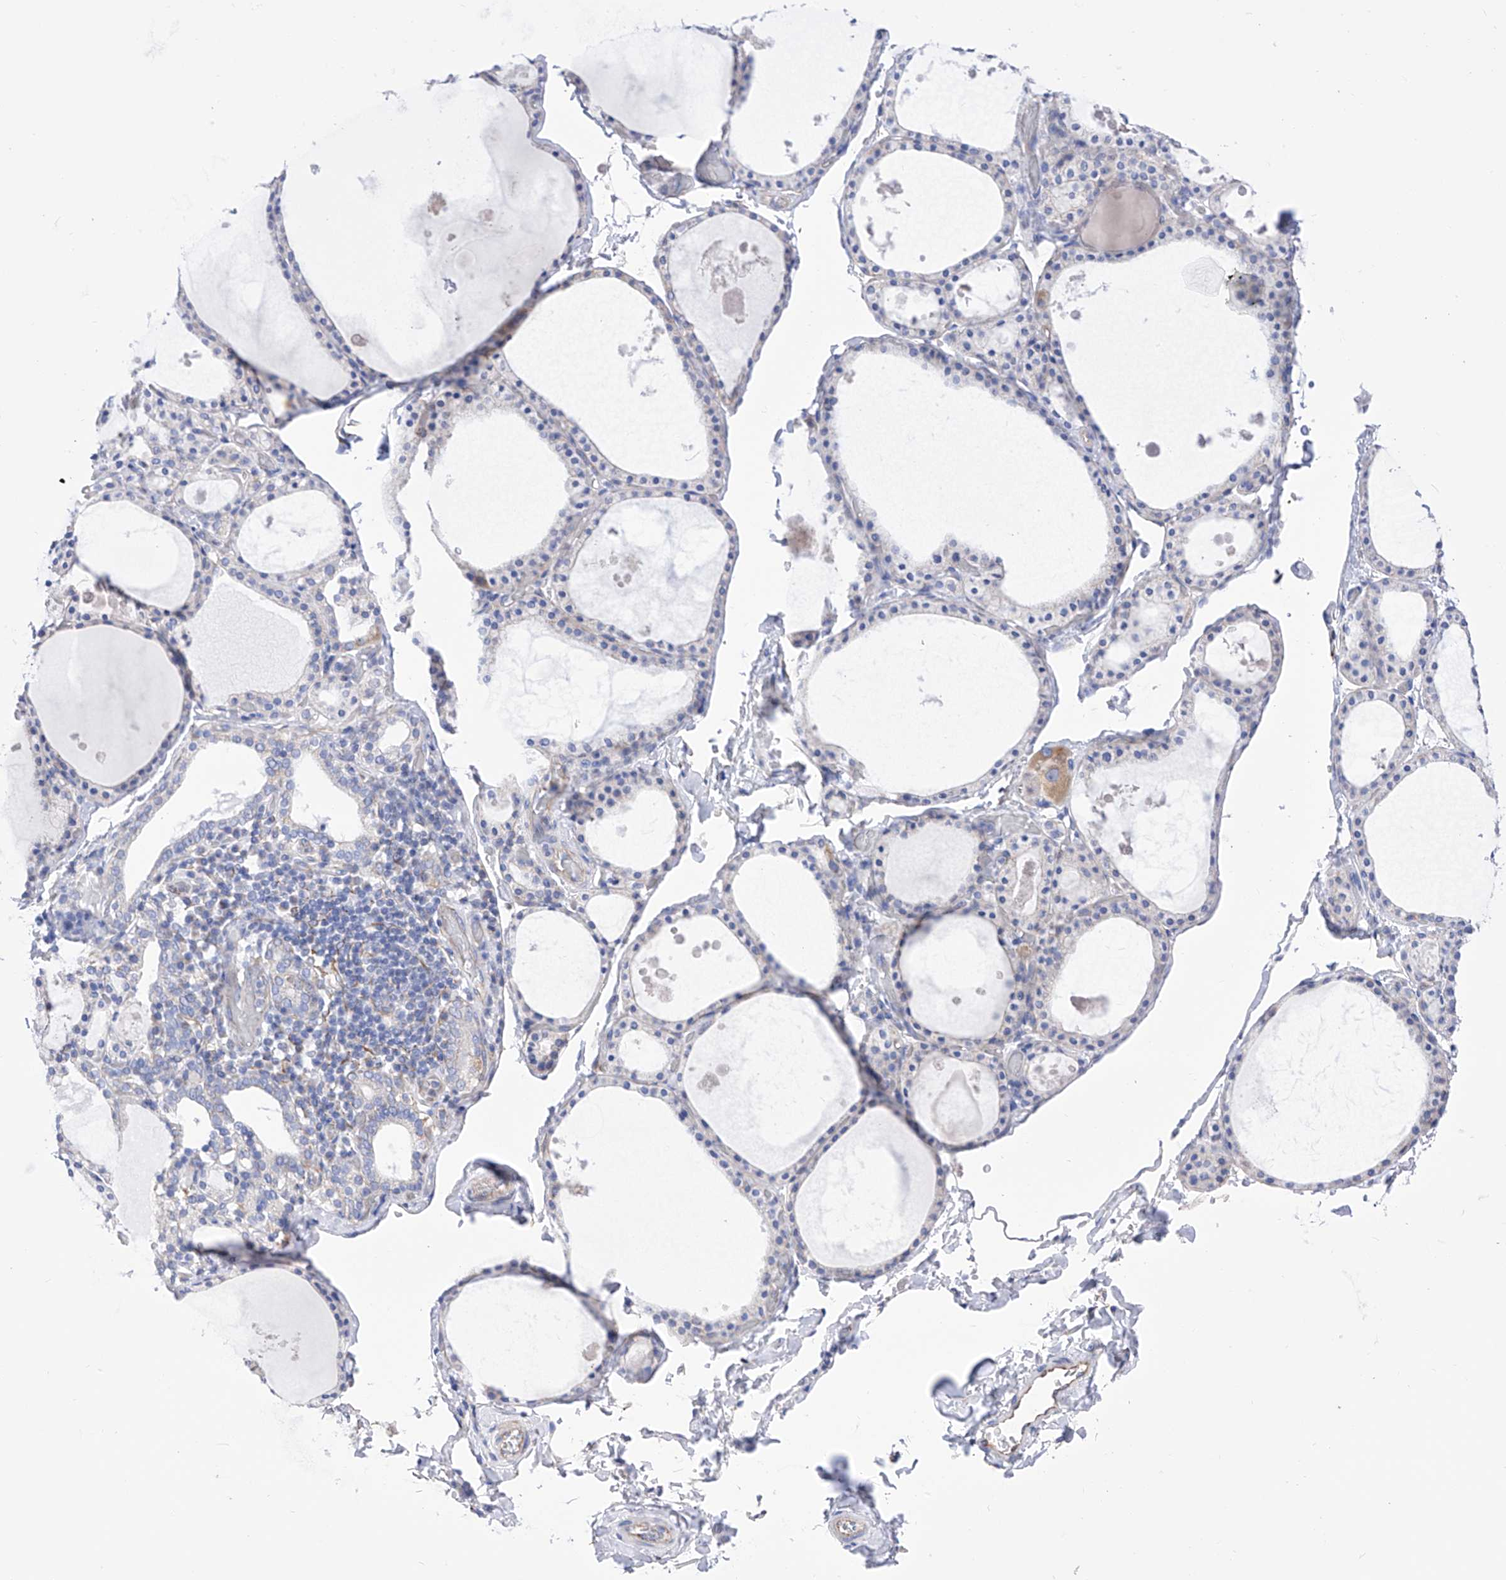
{"staining": {"intensity": "negative", "quantity": "none", "location": "none"}, "tissue": "thyroid gland", "cell_type": "Glandular cells", "image_type": "normal", "snomed": [{"axis": "morphology", "description": "Normal tissue, NOS"}, {"axis": "topography", "description": "Thyroid gland"}], "caption": "The photomicrograph reveals no significant positivity in glandular cells of thyroid gland.", "gene": "FLG", "patient": {"sex": "male", "age": 56}}